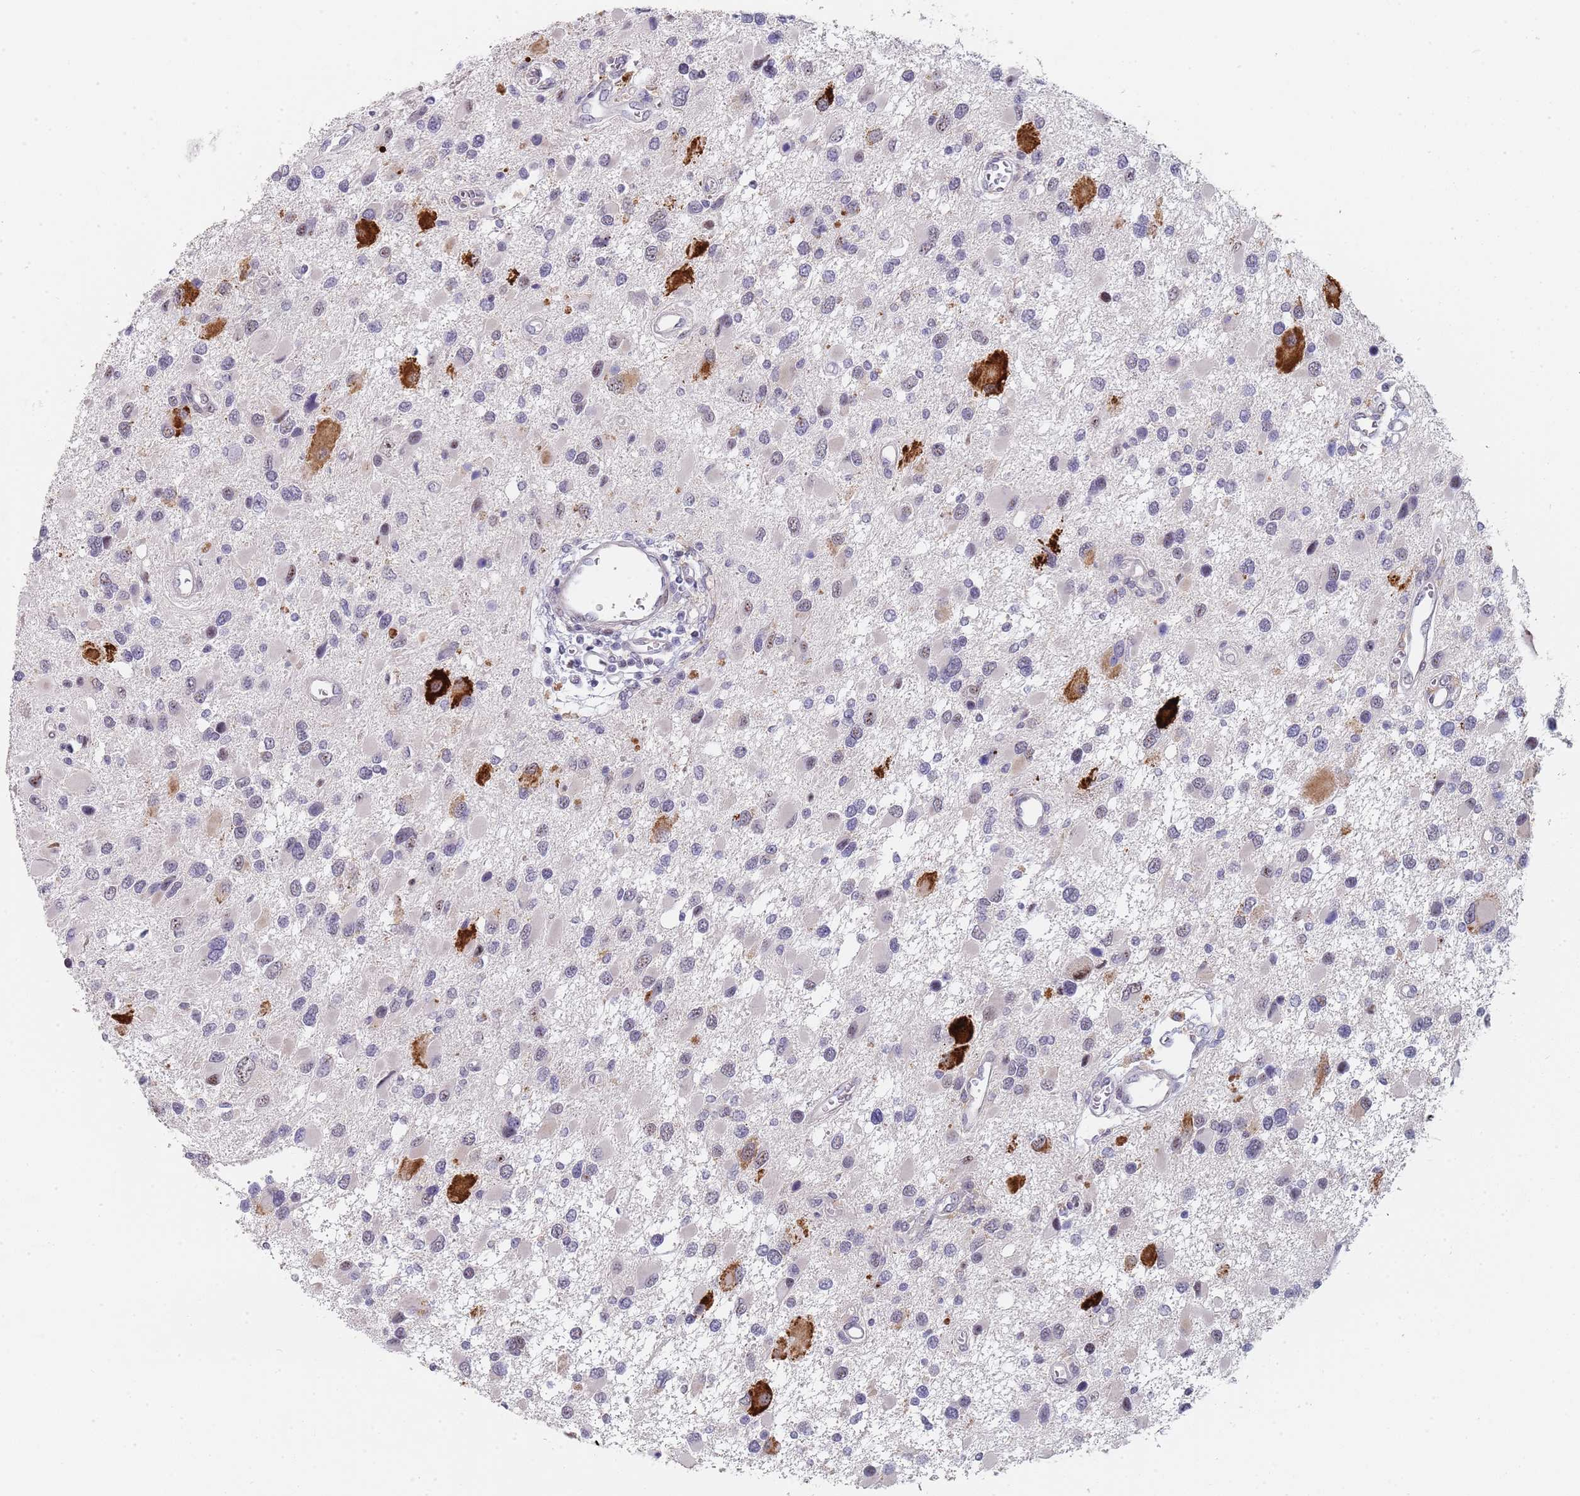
{"staining": {"intensity": "negative", "quantity": "none", "location": "none"}, "tissue": "glioma", "cell_type": "Tumor cells", "image_type": "cancer", "snomed": [{"axis": "morphology", "description": "Glioma, malignant, High grade"}, {"axis": "topography", "description": "Brain"}], "caption": "Malignant glioma (high-grade) stained for a protein using IHC shows no expression tumor cells.", "gene": "PLCL2", "patient": {"sex": "male", "age": 53}}